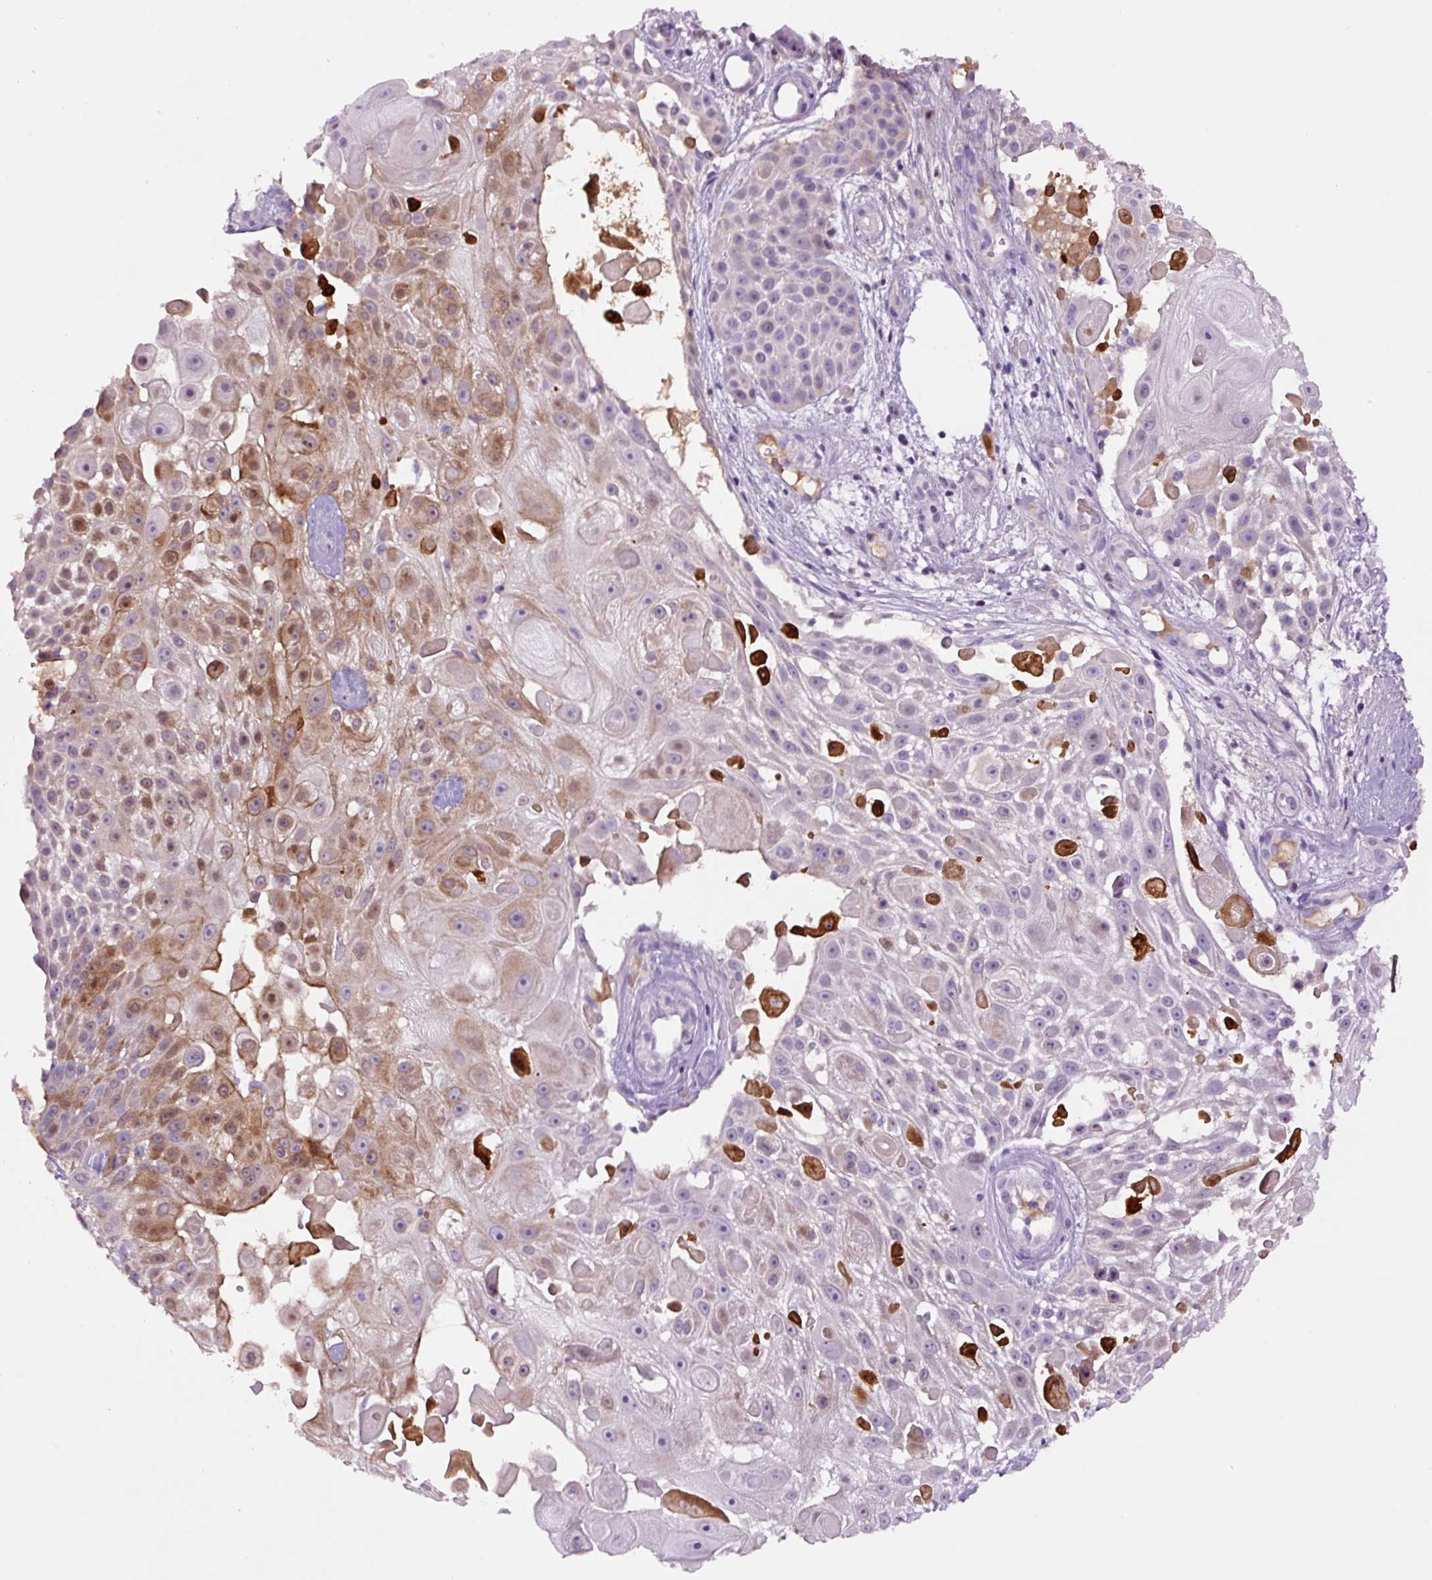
{"staining": {"intensity": "moderate", "quantity": "<25%", "location": "cytoplasmic/membranous"}, "tissue": "skin cancer", "cell_type": "Tumor cells", "image_type": "cancer", "snomed": [{"axis": "morphology", "description": "Squamous cell carcinoma, NOS"}, {"axis": "topography", "description": "Skin"}], "caption": "Squamous cell carcinoma (skin) tissue demonstrates moderate cytoplasmic/membranous positivity in approximately <25% of tumor cells, visualized by immunohistochemistry.", "gene": "DPPA4", "patient": {"sex": "female", "age": 86}}